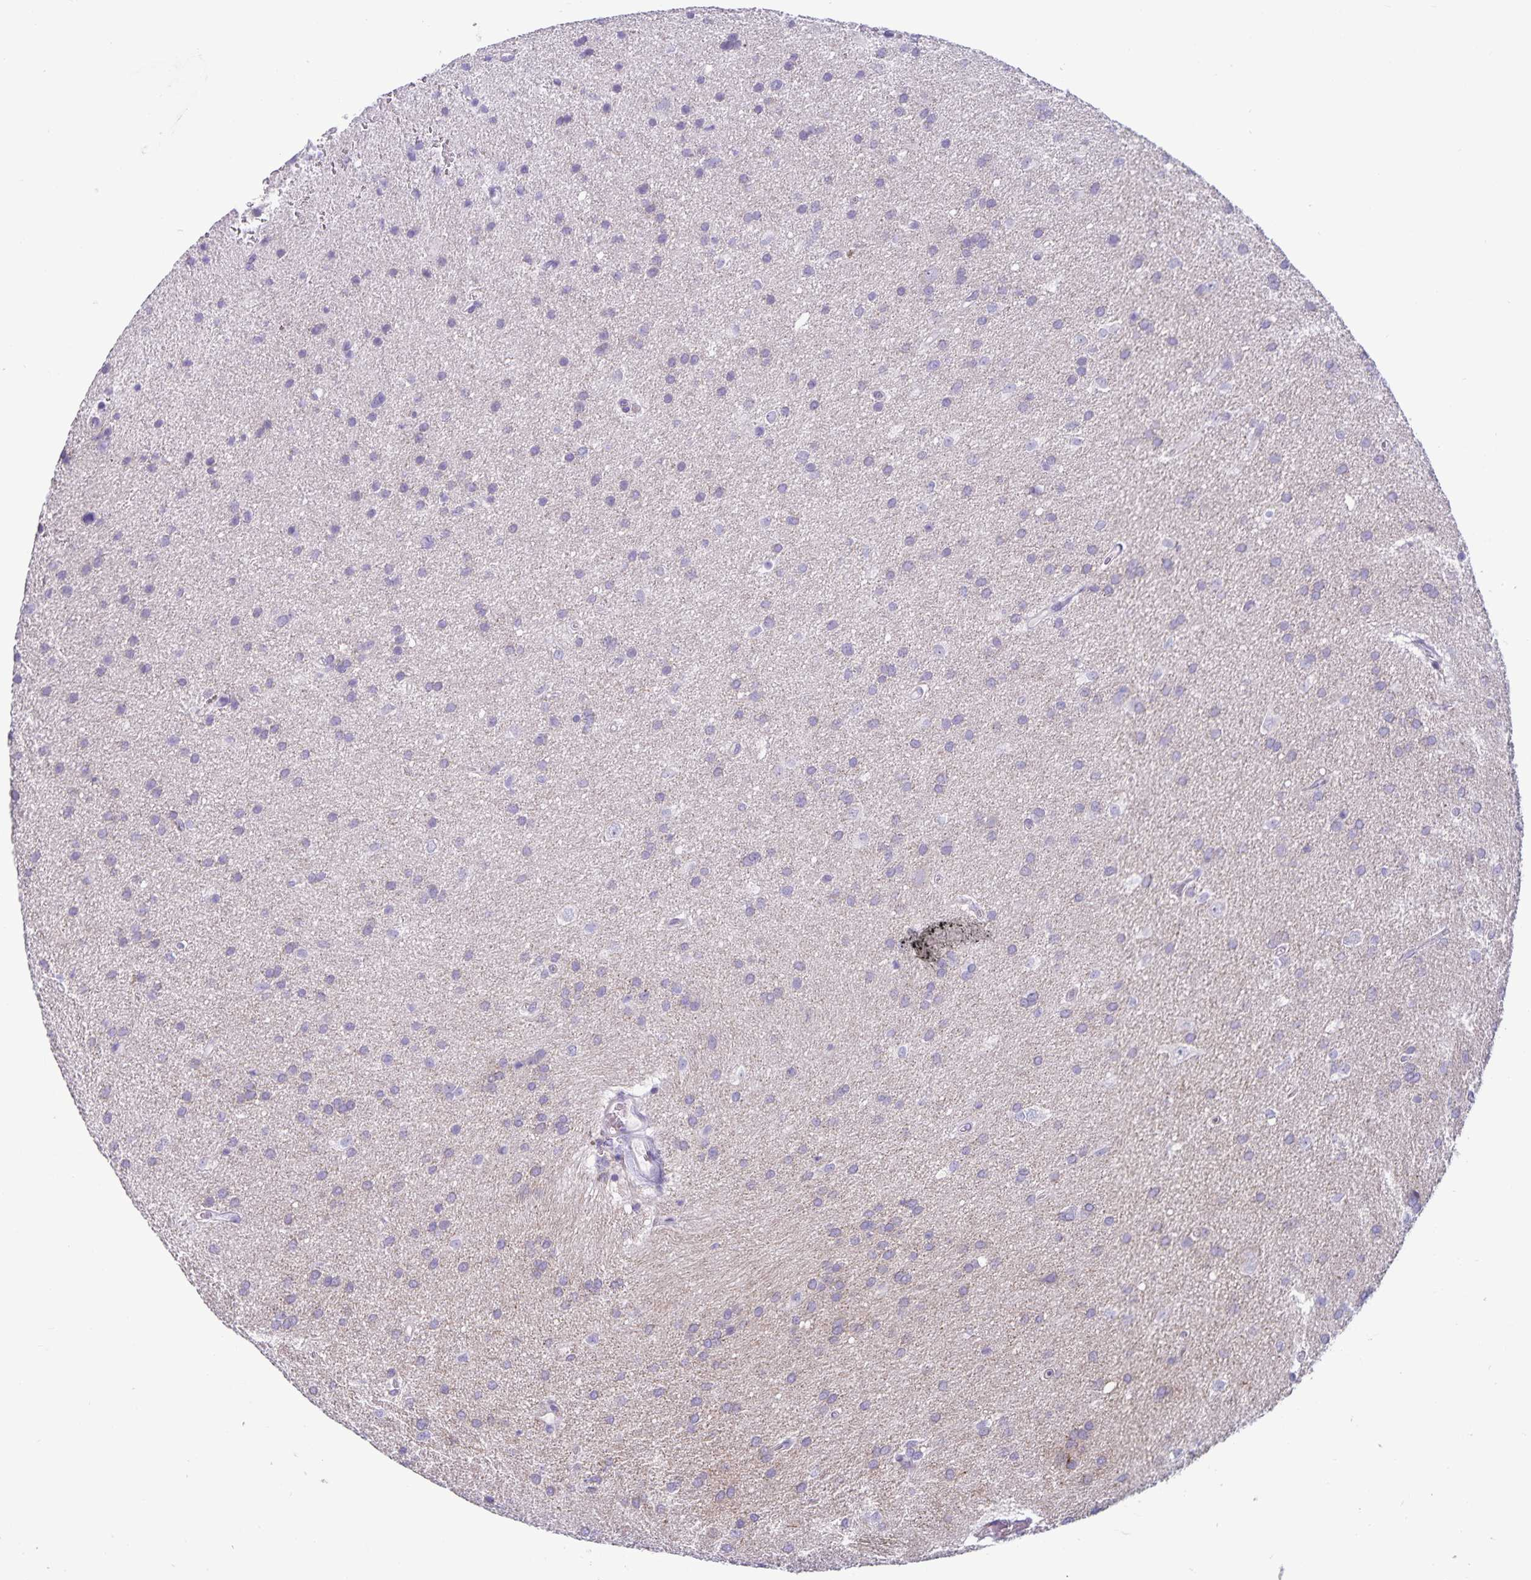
{"staining": {"intensity": "negative", "quantity": "none", "location": "none"}, "tissue": "glioma", "cell_type": "Tumor cells", "image_type": "cancer", "snomed": [{"axis": "morphology", "description": "Glioma, malignant, Low grade"}, {"axis": "topography", "description": "Brain"}], "caption": "Human low-grade glioma (malignant) stained for a protein using immunohistochemistry (IHC) exhibits no positivity in tumor cells.", "gene": "IBTK", "patient": {"sex": "female", "age": 54}}